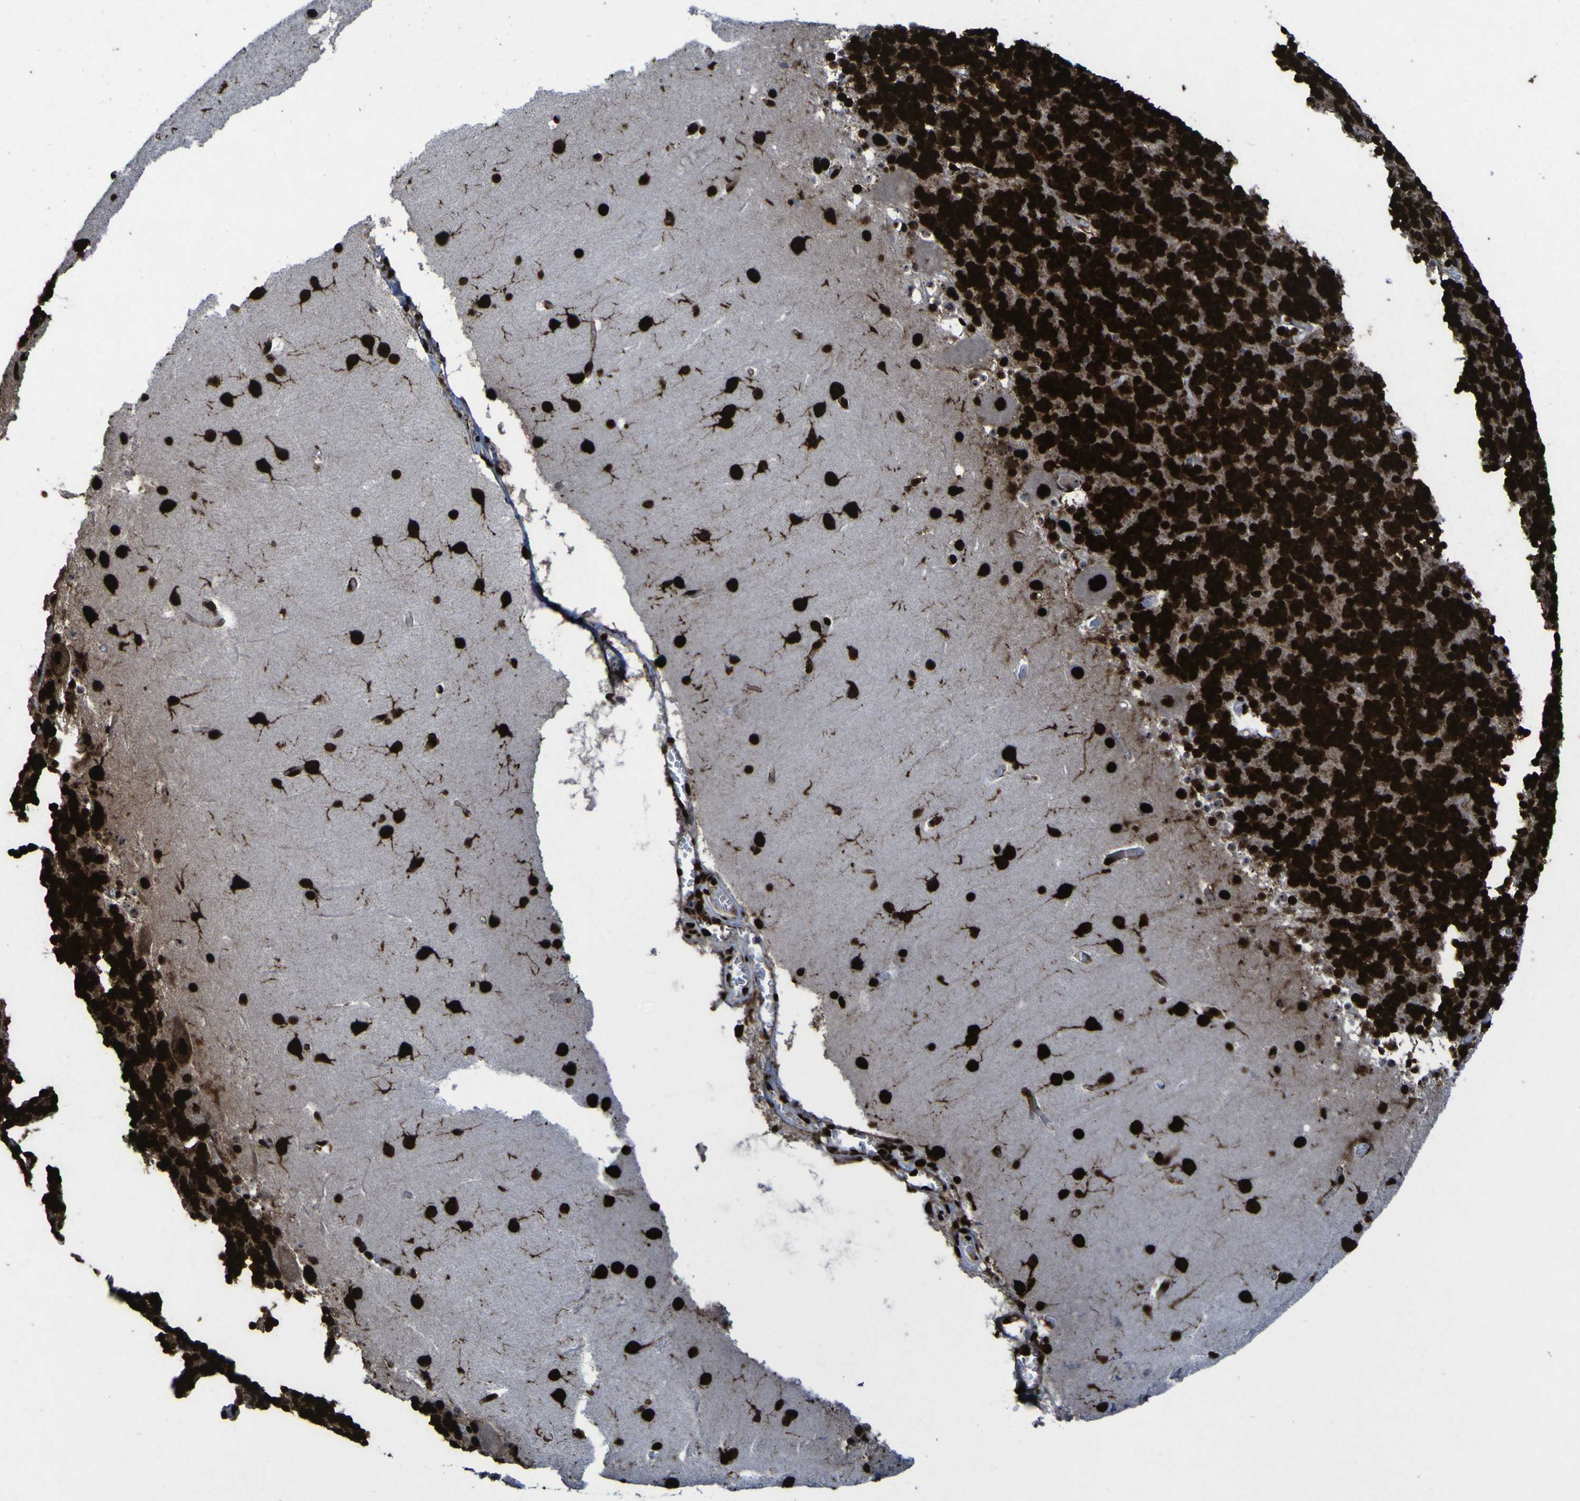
{"staining": {"intensity": "strong", "quantity": ">75%", "location": "nuclear"}, "tissue": "cerebellum", "cell_type": "Cells in granular layer", "image_type": "normal", "snomed": [{"axis": "morphology", "description": "Normal tissue, NOS"}, {"axis": "topography", "description": "Cerebellum"}], "caption": "There is high levels of strong nuclear staining in cells in granular layer of unremarkable cerebellum, as demonstrated by immunohistochemical staining (brown color).", "gene": "NPM1", "patient": {"sex": "male", "age": 45}}